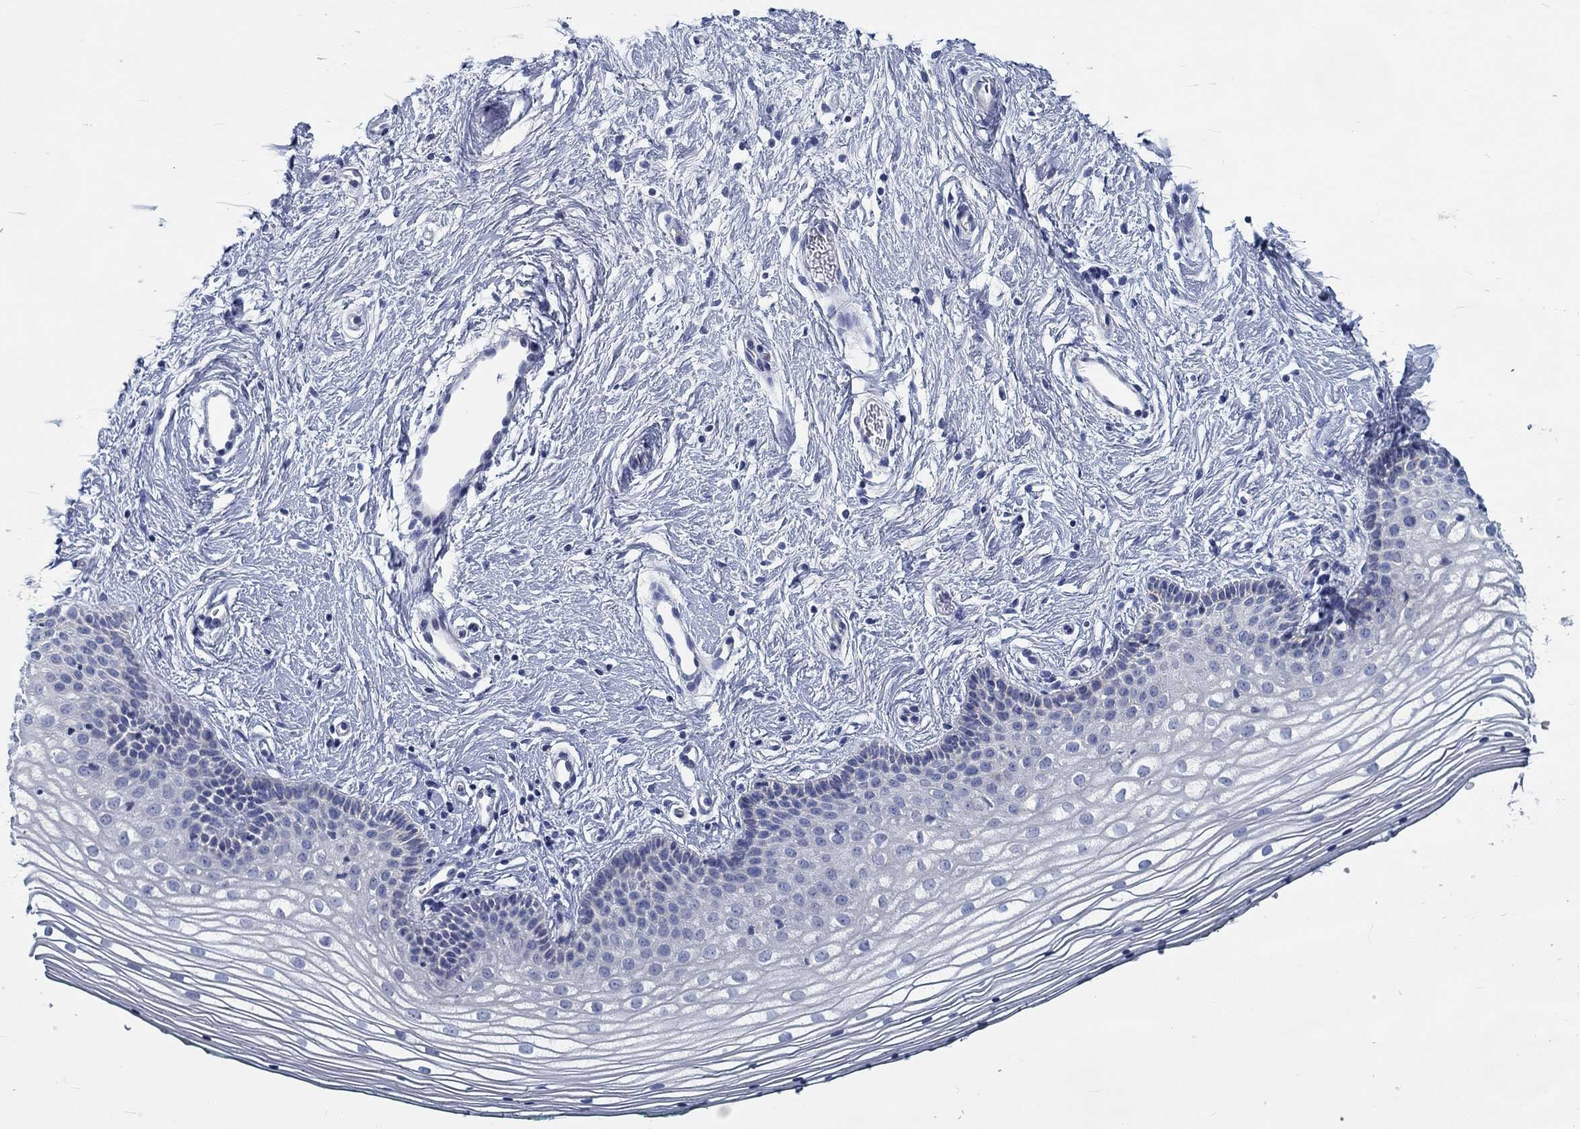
{"staining": {"intensity": "negative", "quantity": "none", "location": "none"}, "tissue": "vagina", "cell_type": "Squamous epithelial cells", "image_type": "normal", "snomed": [{"axis": "morphology", "description": "Normal tissue, NOS"}, {"axis": "topography", "description": "Vagina"}], "caption": "DAB immunohistochemical staining of benign human vagina exhibits no significant positivity in squamous epithelial cells.", "gene": "MYBPC1", "patient": {"sex": "female", "age": 36}}